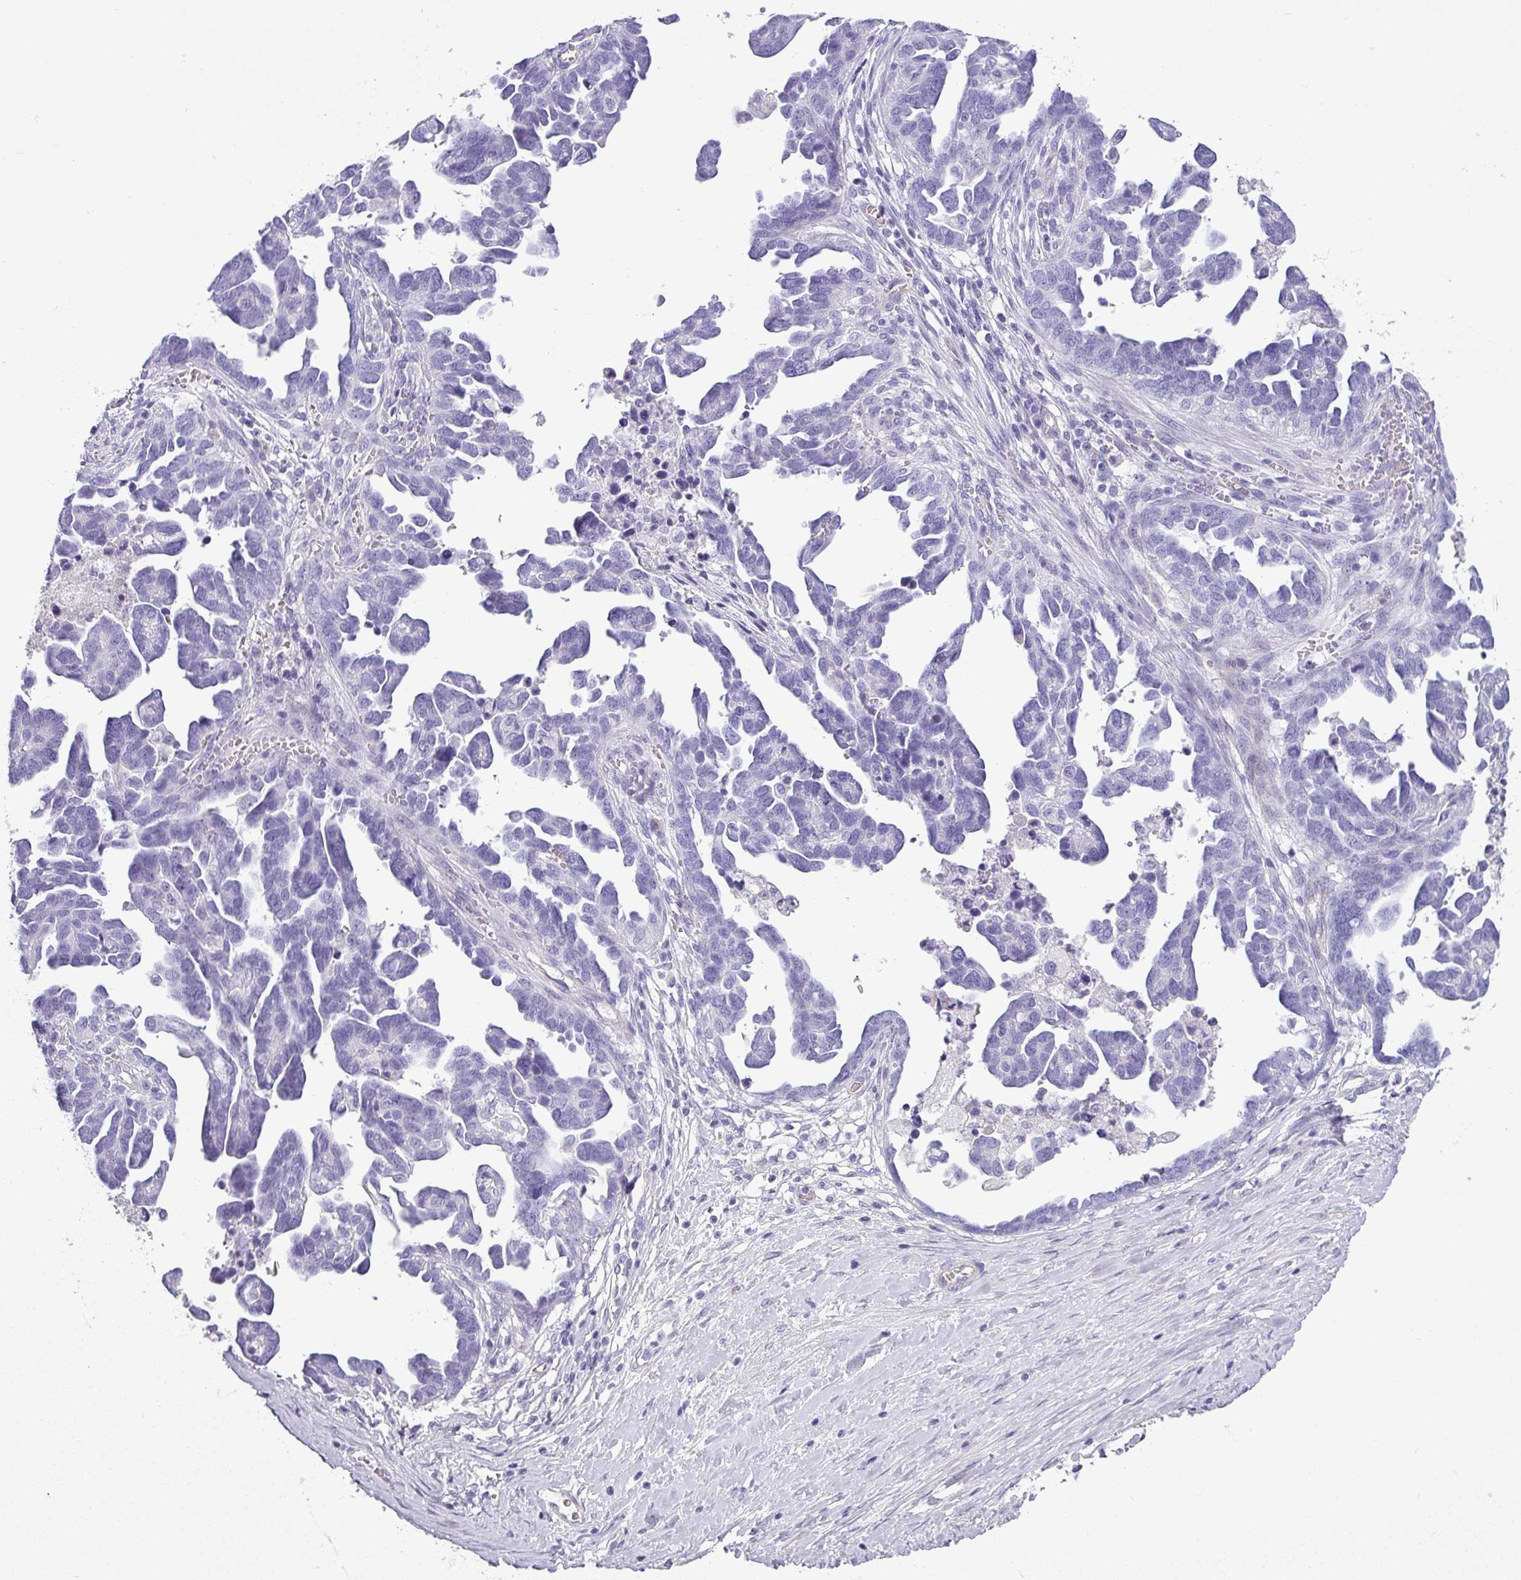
{"staining": {"intensity": "negative", "quantity": "none", "location": "none"}, "tissue": "ovarian cancer", "cell_type": "Tumor cells", "image_type": "cancer", "snomed": [{"axis": "morphology", "description": "Cystadenocarcinoma, serous, NOS"}, {"axis": "topography", "description": "Ovary"}], "caption": "Immunohistochemistry (IHC) micrograph of human serous cystadenocarcinoma (ovarian) stained for a protein (brown), which displays no staining in tumor cells. (DAB IHC with hematoxylin counter stain).", "gene": "VCX2", "patient": {"sex": "female", "age": 54}}